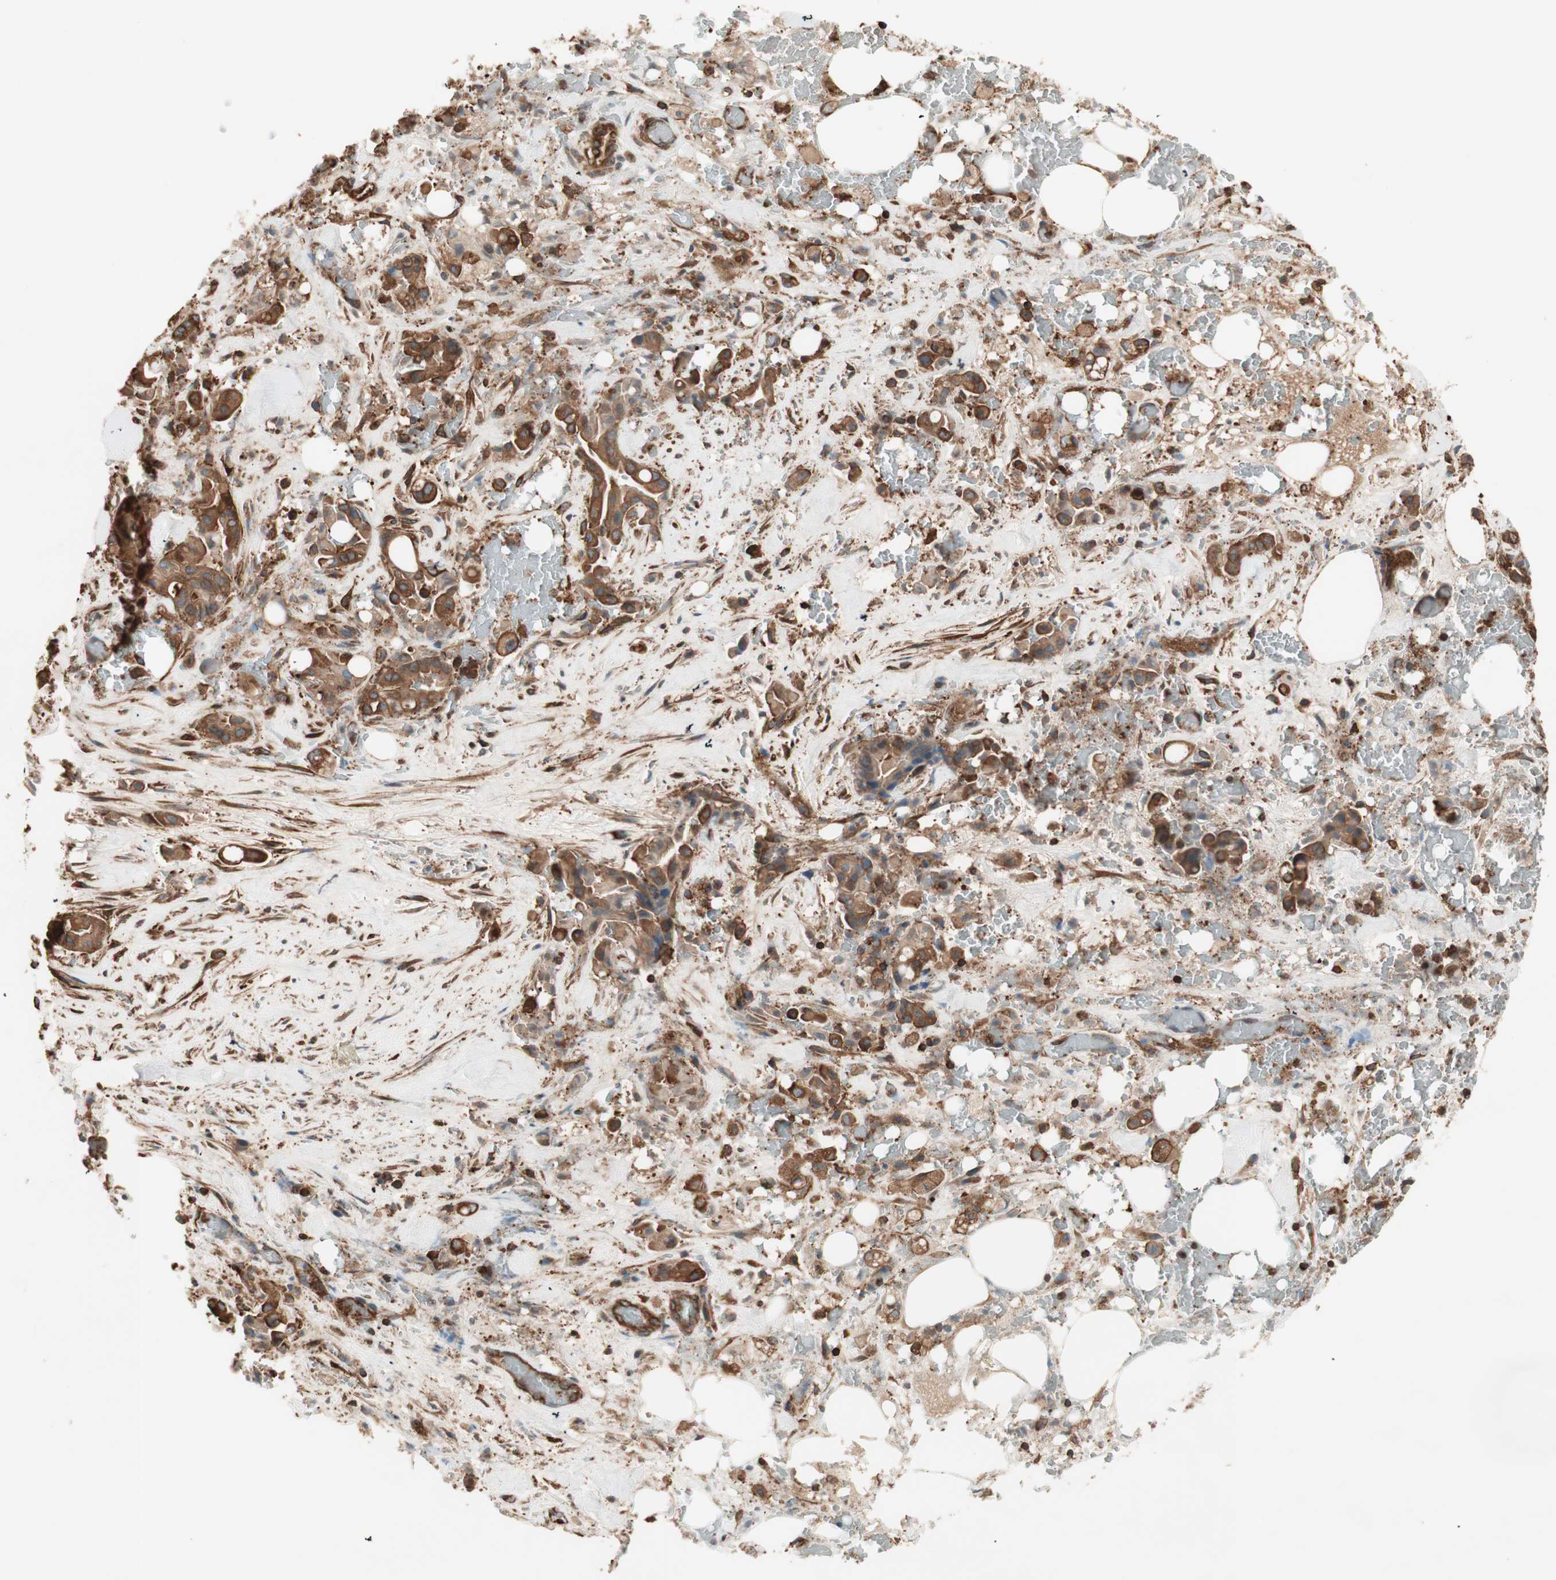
{"staining": {"intensity": "strong", "quantity": ">75%", "location": "cytoplasmic/membranous"}, "tissue": "liver cancer", "cell_type": "Tumor cells", "image_type": "cancer", "snomed": [{"axis": "morphology", "description": "Cholangiocarcinoma"}, {"axis": "topography", "description": "Liver"}], "caption": "The histopathology image reveals a brown stain indicating the presence of a protein in the cytoplasmic/membranous of tumor cells in cholangiocarcinoma (liver).", "gene": "TCP11L1", "patient": {"sex": "female", "age": 68}}